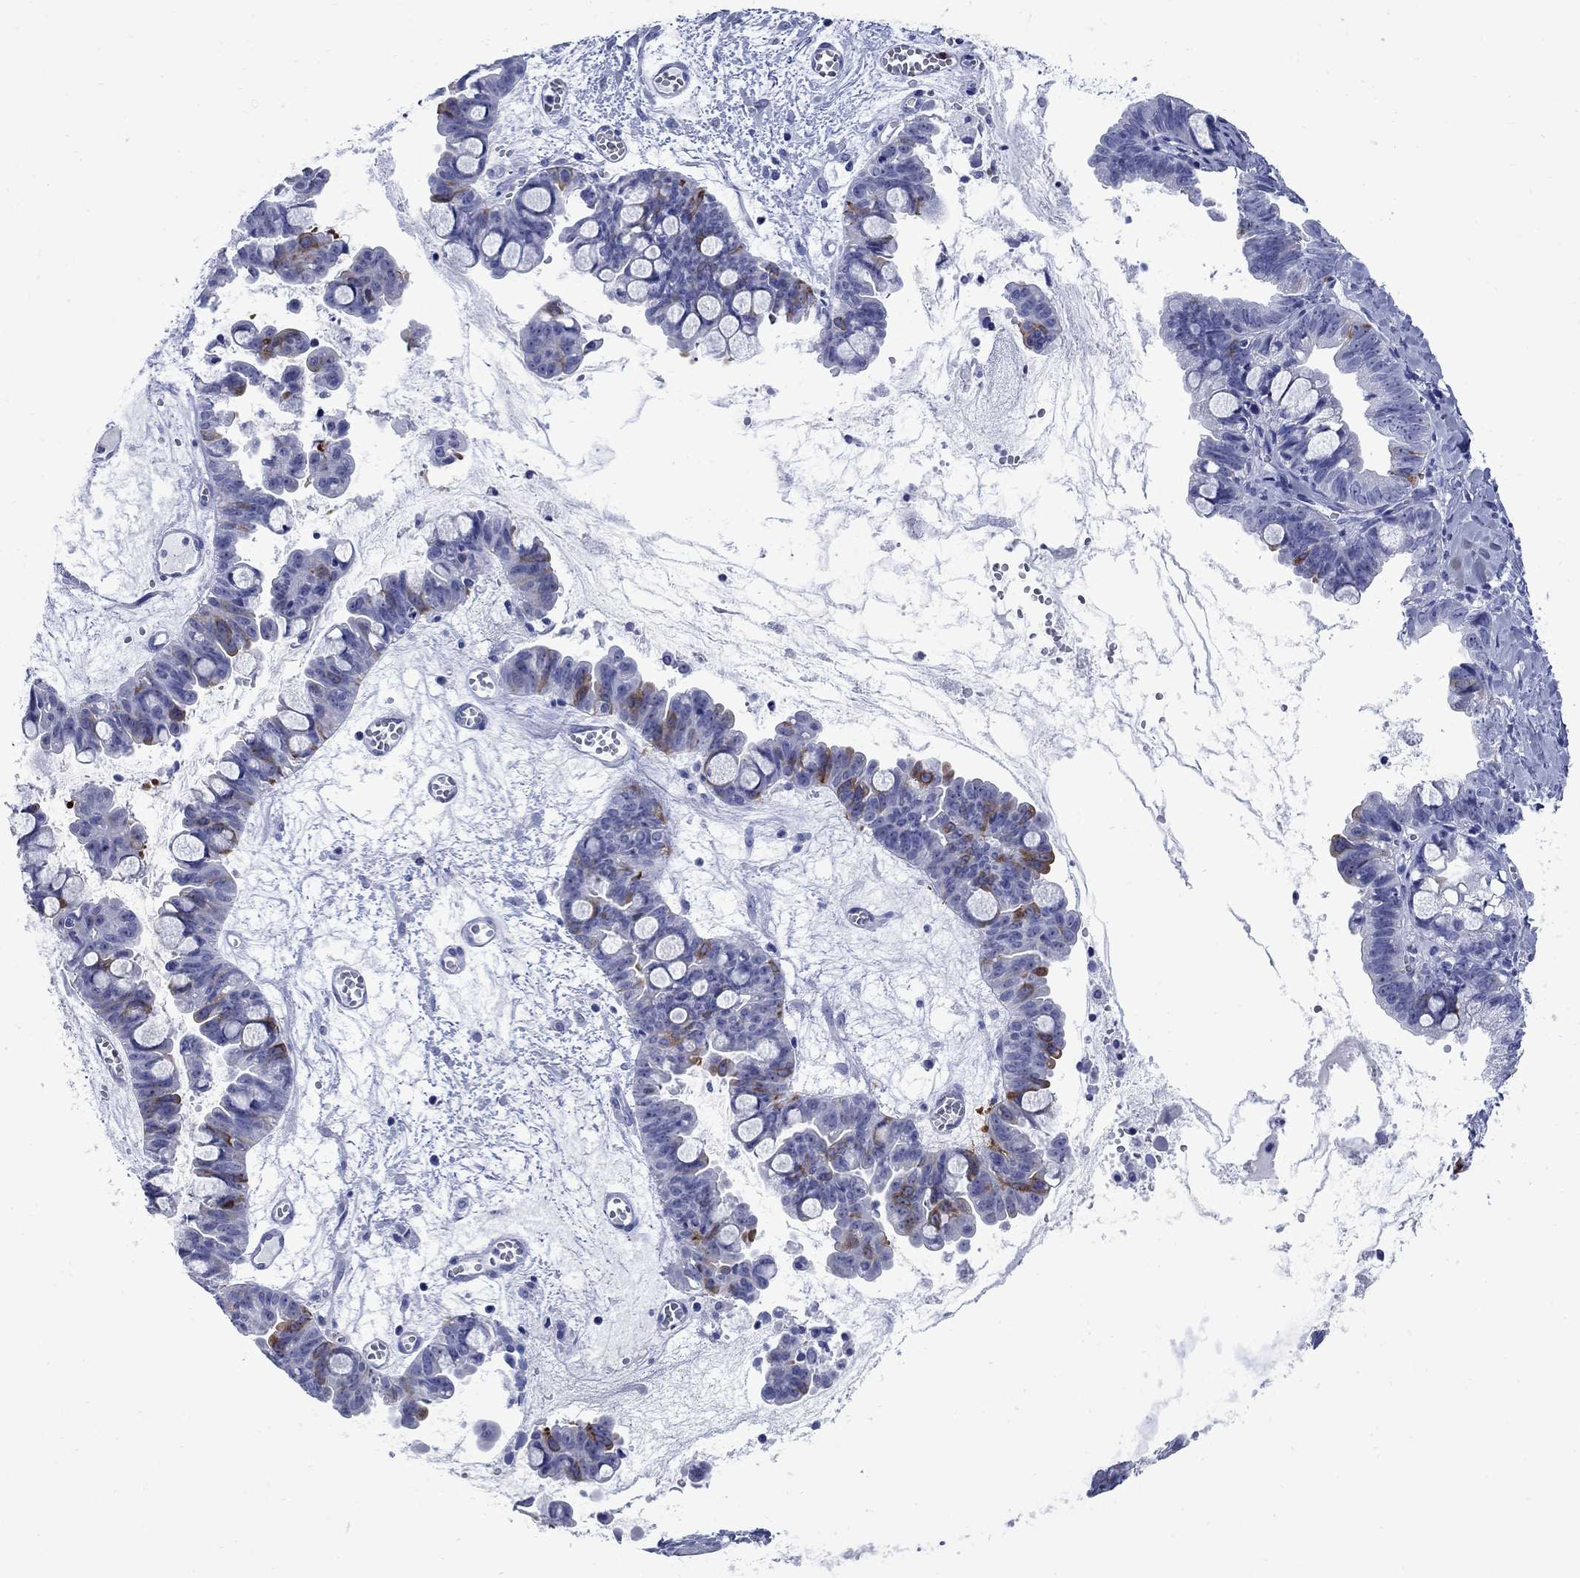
{"staining": {"intensity": "strong", "quantity": "<25%", "location": "cytoplasmic/membranous"}, "tissue": "ovarian cancer", "cell_type": "Tumor cells", "image_type": "cancer", "snomed": [{"axis": "morphology", "description": "Cystadenocarcinoma, mucinous, NOS"}, {"axis": "topography", "description": "Ovary"}], "caption": "Human ovarian mucinous cystadenocarcinoma stained with a brown dye demonstrates strong cytoplasmic/membranous positive expression in about <25% of tumor cells.", "gene": "TACC3", "patient": {"sex": "female", "age": 63}}